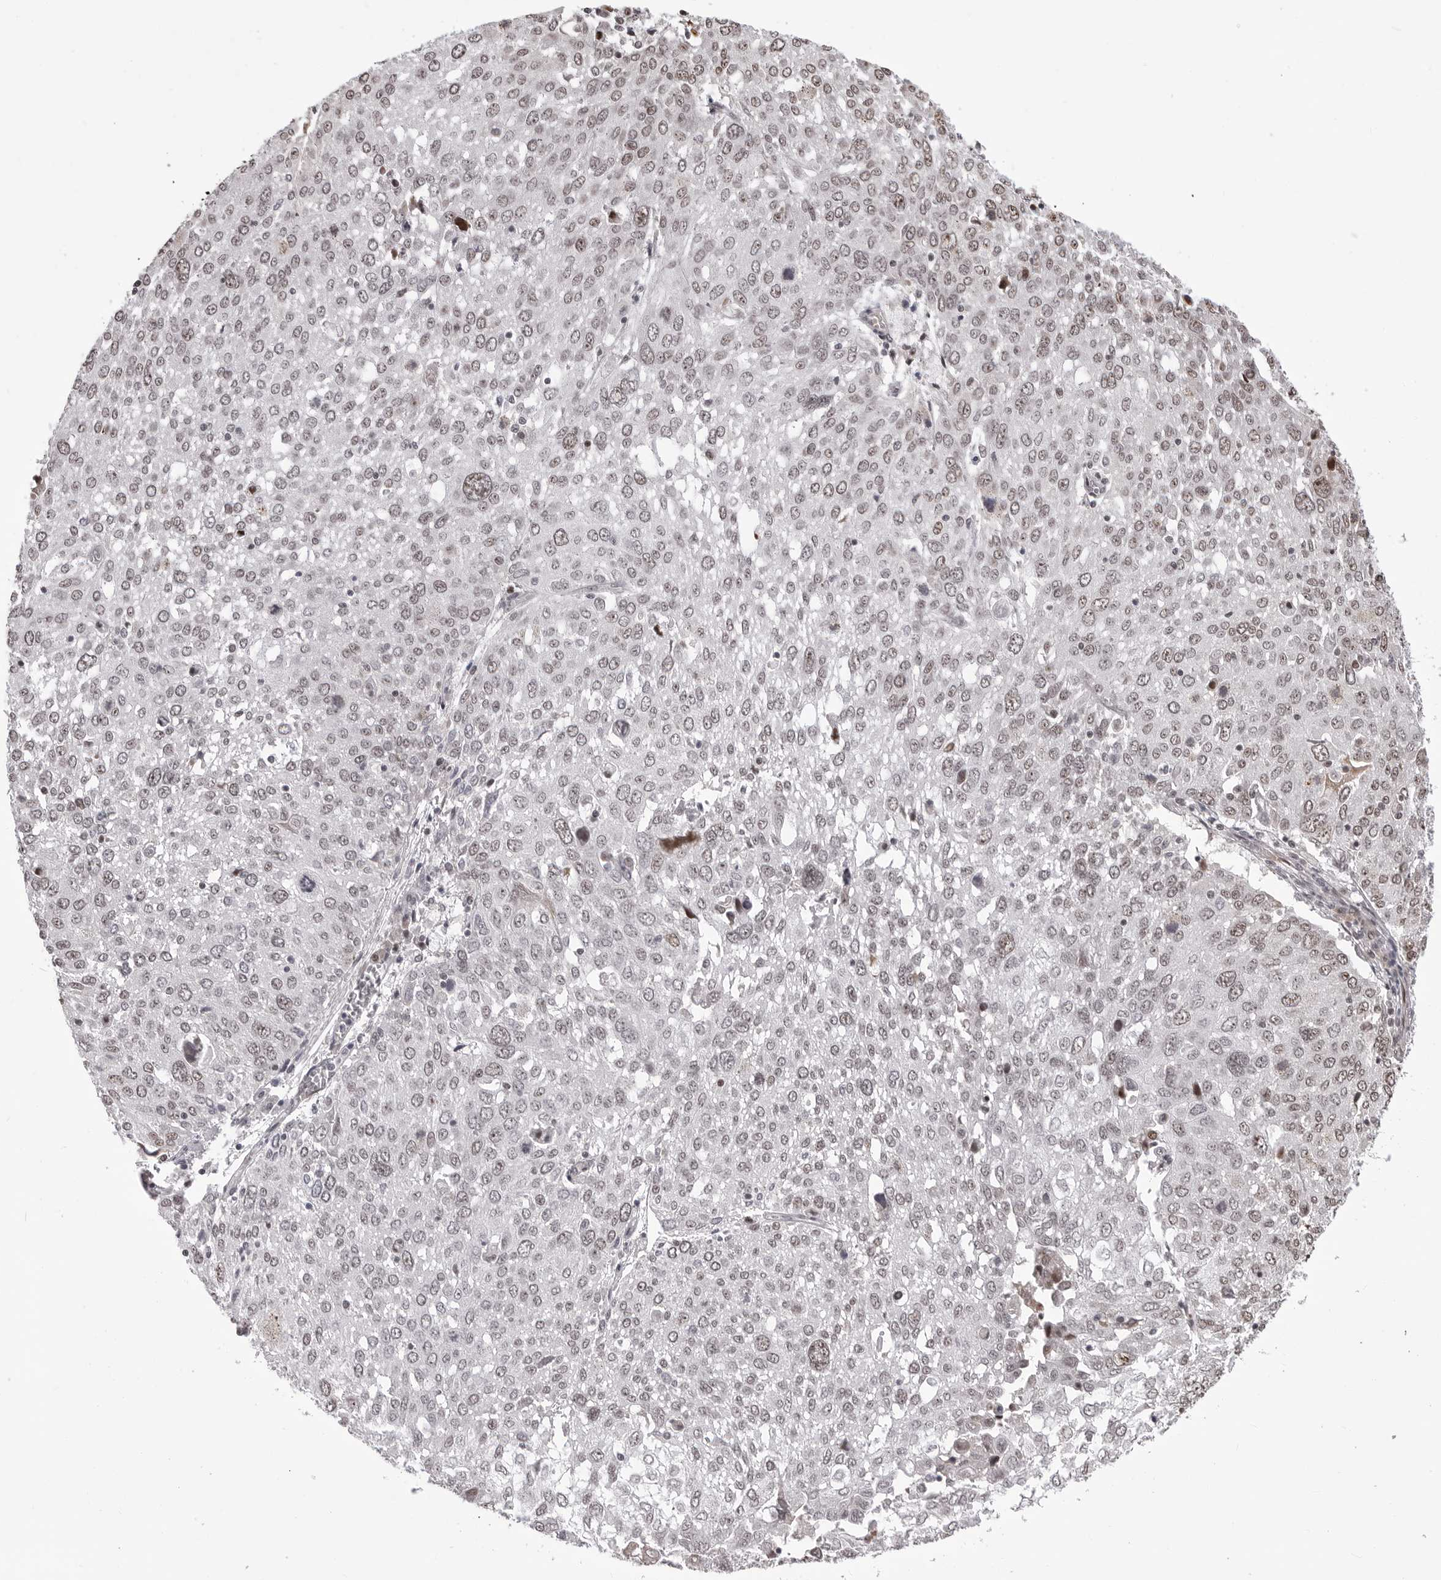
{"staining": {"intensity": "weak", "quantity": ">75%", "location": "nuclear"}, "tissue": "lung cancer", "cell_type": "Tumor cells", "image_type": "cancer", "snomed": [{"axis": "morphology", "description": "Squamous cell carcinoma, NOS"}, {"axis": "topography", "description": "Lung"}], "caption": "A photomicrograph showing weak nuclear positivity in approximately >75% of tumor cells in lung squamous cell carcinoma, as visualized by brown immunohistochemical staining.", "gene": "PHF3", "patient": {"sex": "male", "age": 65}}